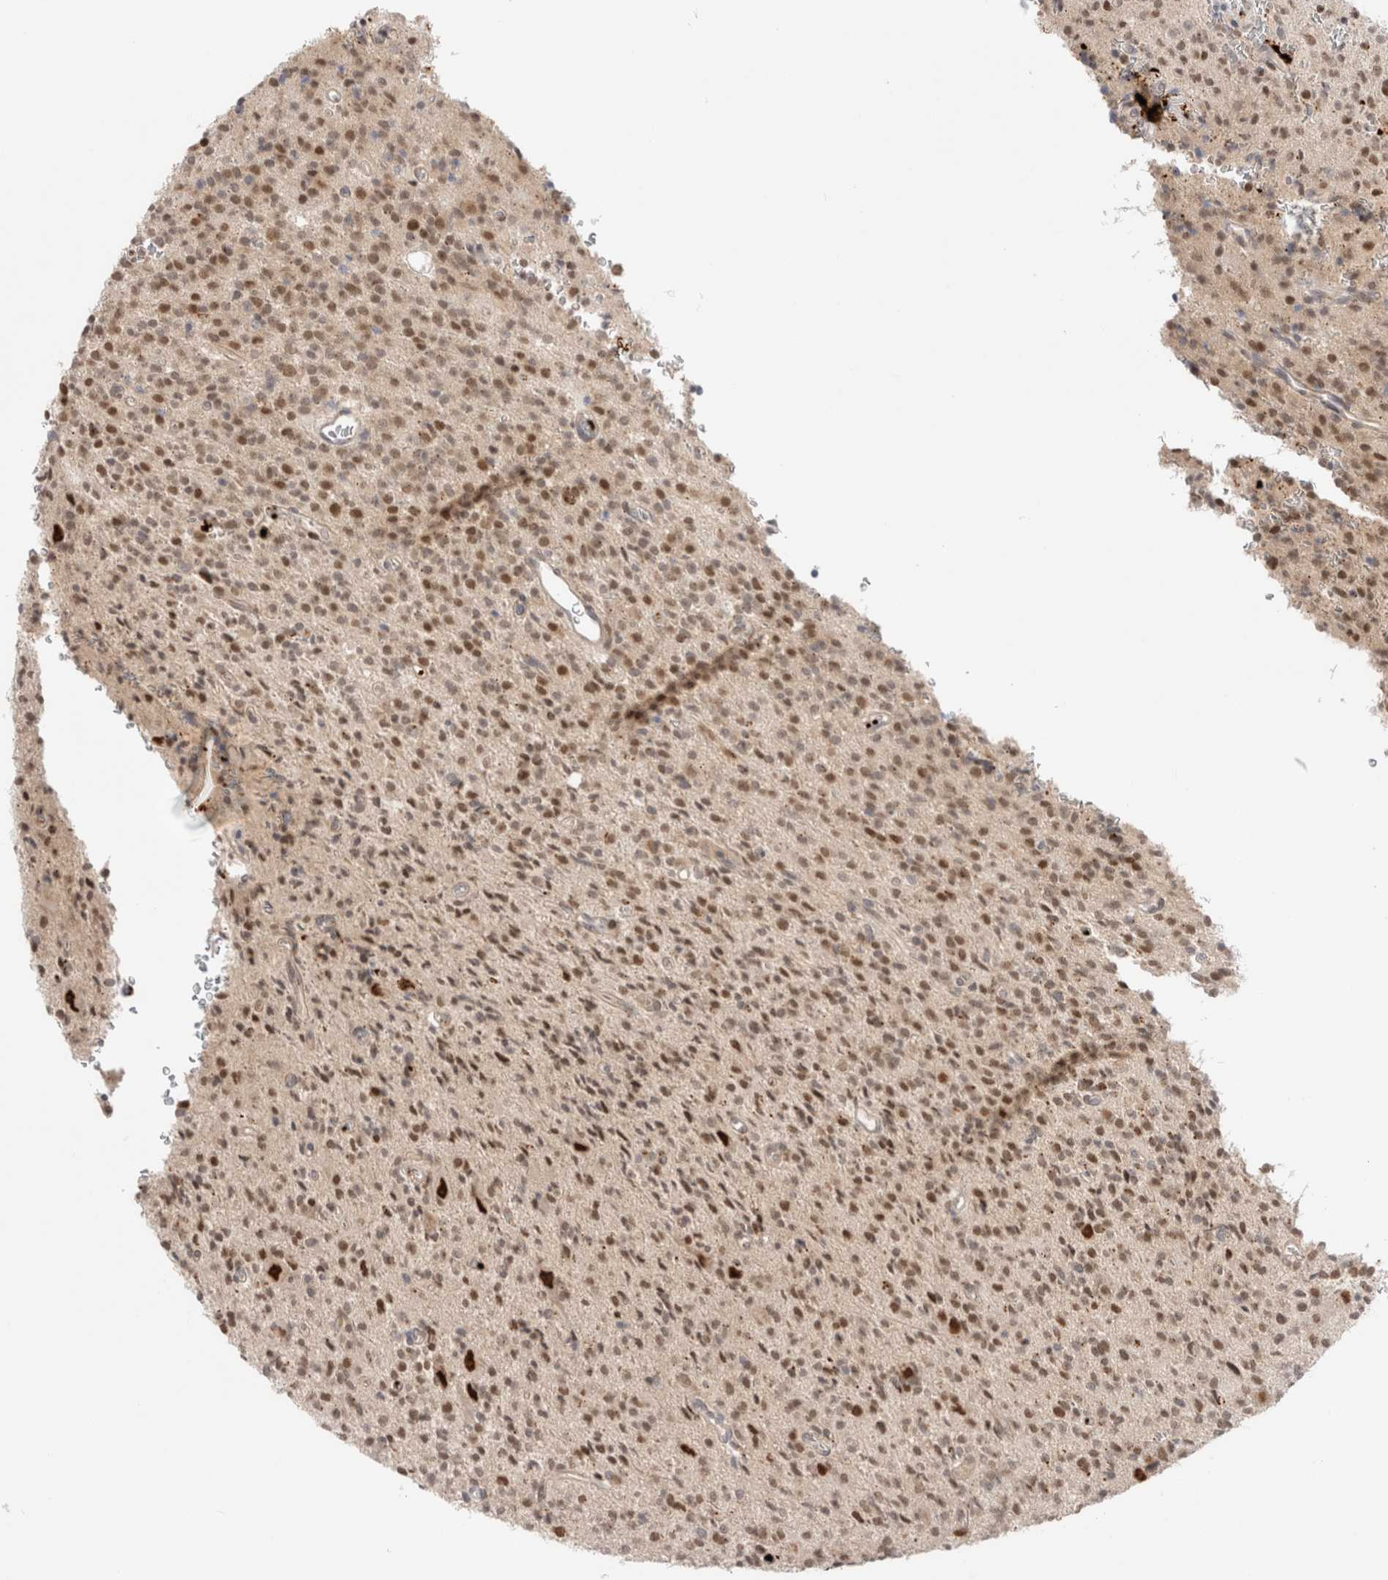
{"staining": {"intensity": "moderate", "quantity": ">75%", "location": "nuclear"}, "tissue": "glioma", "cell_type": "Tumor cells", "image_type": "cancer", "snomed": [{"axis": "morphology", "description": "Glioma, malignant, High grade"}, {"axis": "topography", "description": "Brain"}], "caption": "Tumor cells show medium levels of moderate nuclear expression in approximately >75% of cells in human glioma.", "gene": "VPS28", "patient": {"sex": "male", "age": 34}}